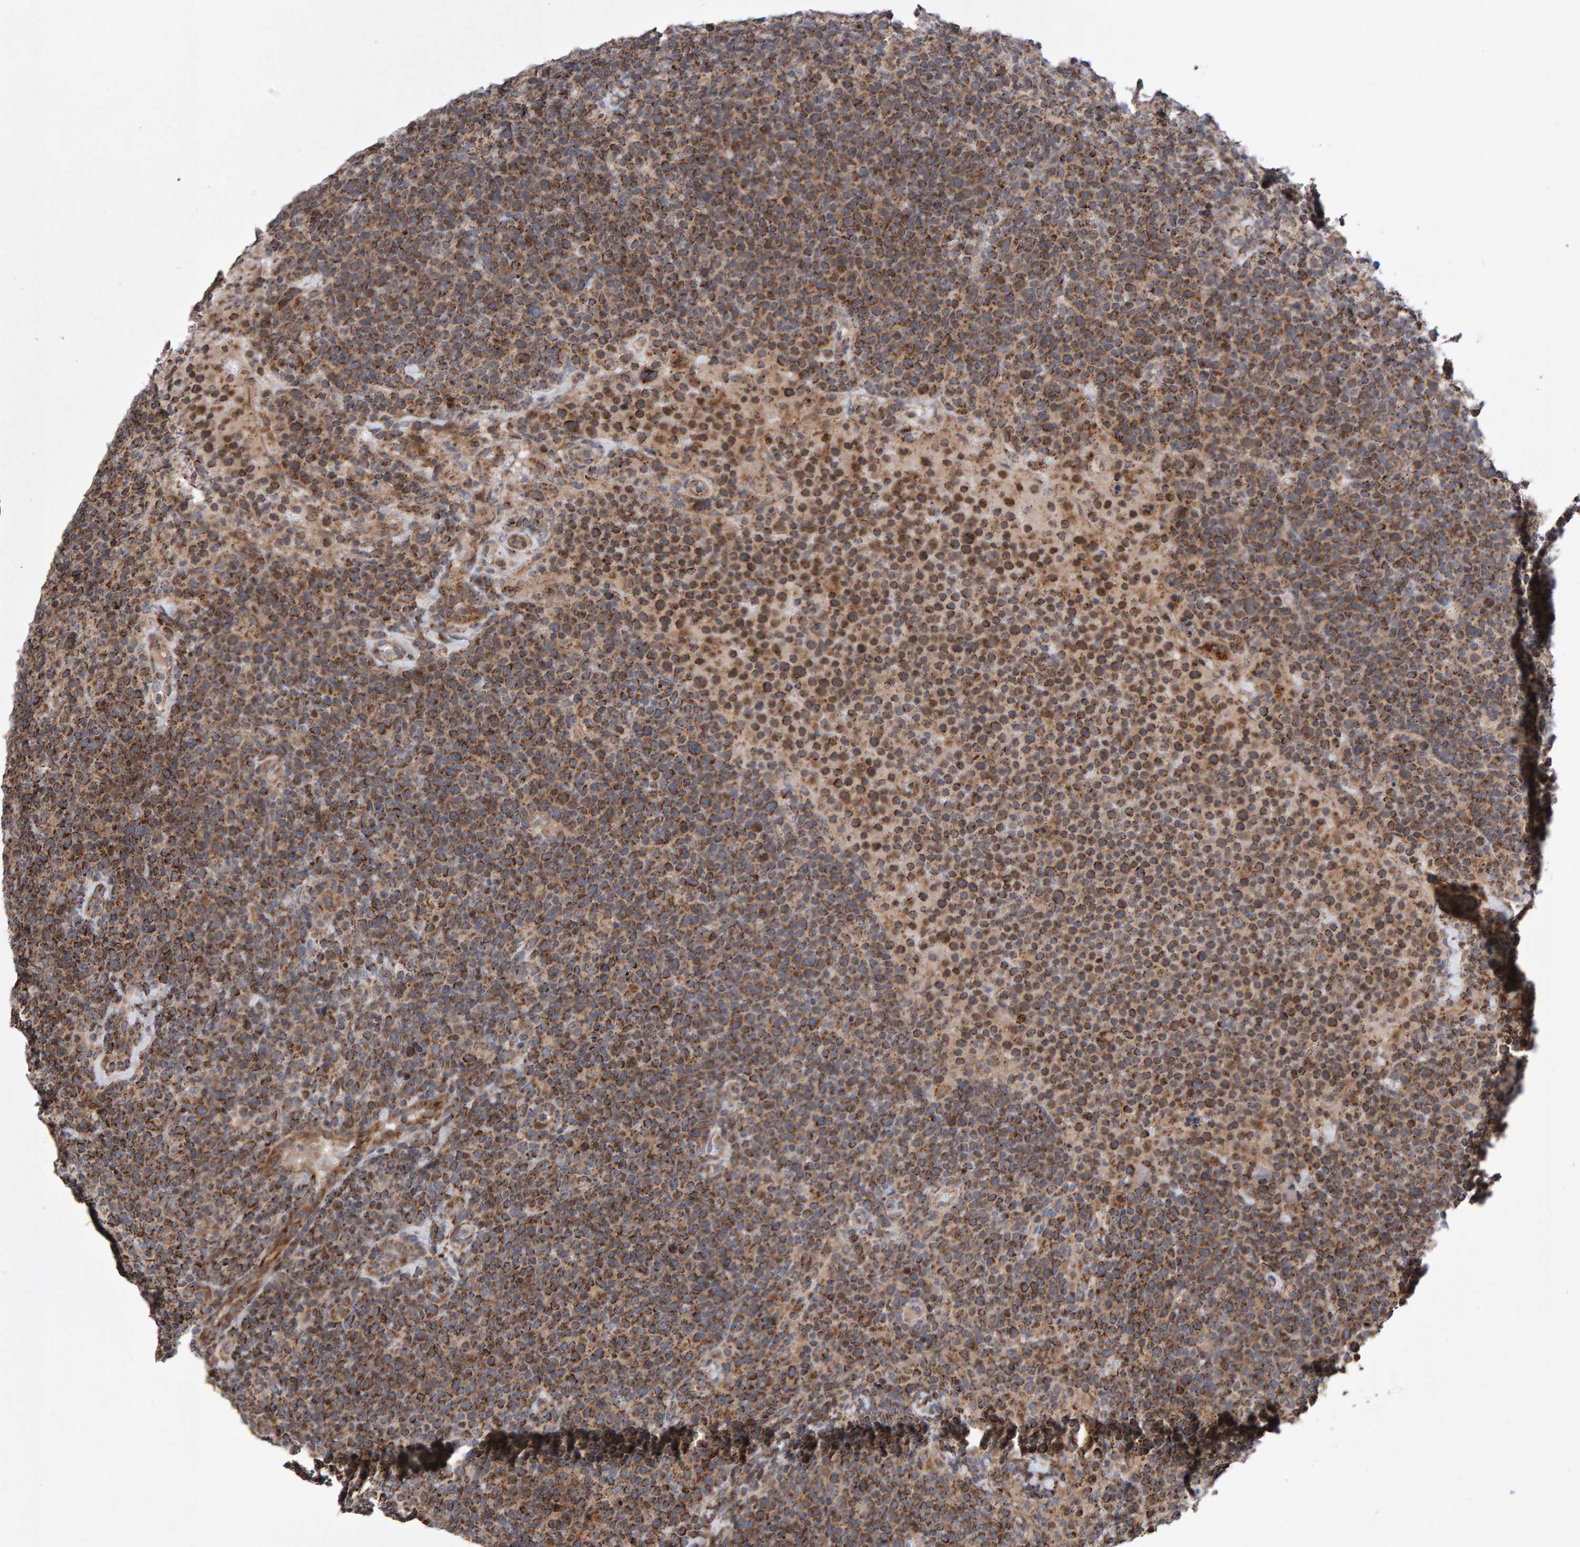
{"staining": {"intensity": "moderate", "quantity": ">75%", "location": "cytoplasmic/membranous"}, "tissue": "lymphoma", "cell_type": "Tumor cells", "image_type": "cancer", "snomed": [{"axis": "morphology", "description": "Malignant lymphoma, non-Hodgkin's type, High grade"}, {"axis": "topography", "description": "Lymph node"}], "caption": "Human lymphoma stained for a protein (brown) exhibits moderate cytoplasmic/membranous positive expression in about >75% of tumor cells.", "gene": "PECR", "patient": {"sex": "male", "age": 61}}